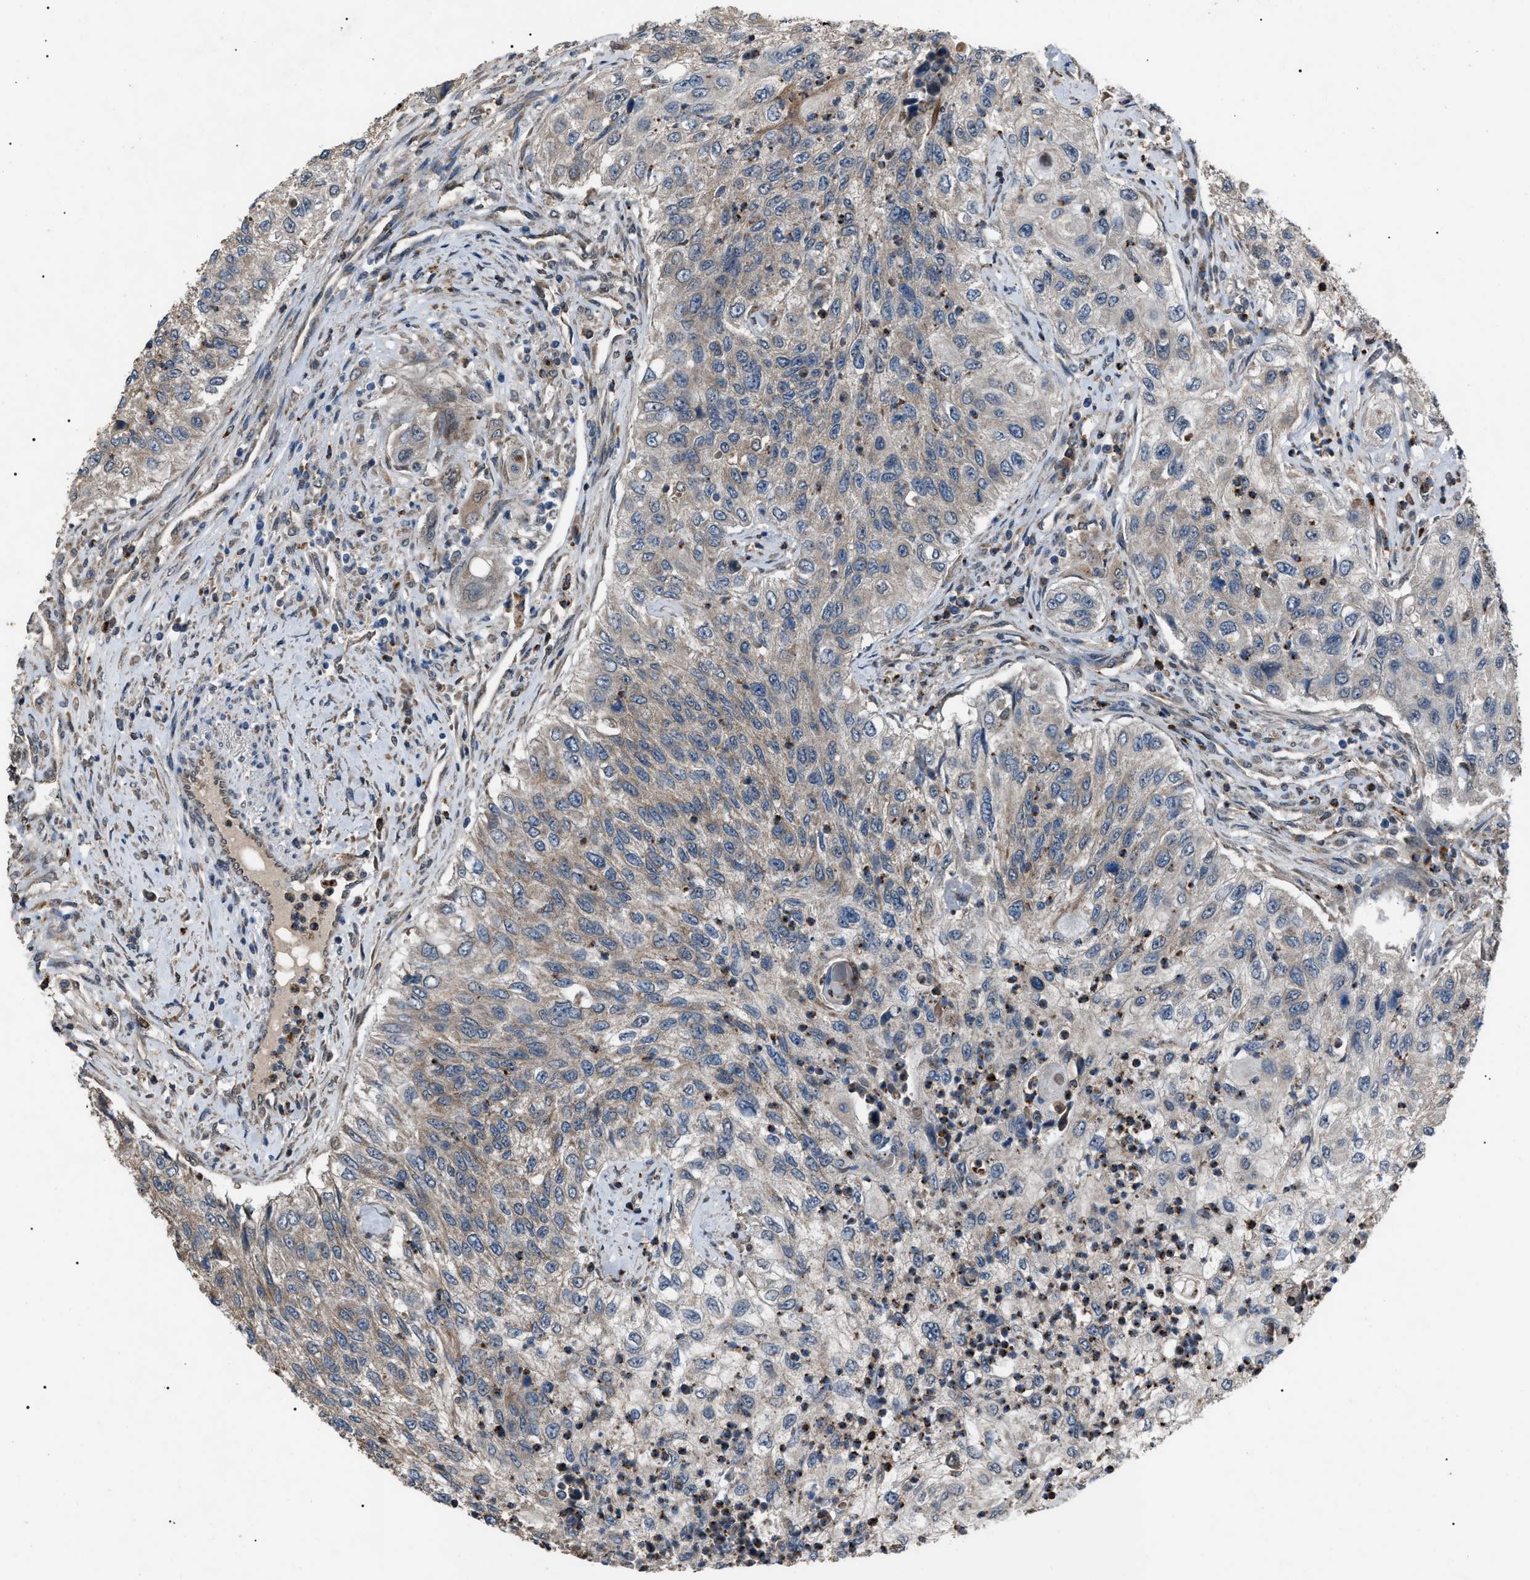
{"staining": {"intensity": "weak", "quantity": "<25%", "location": "cytoplasmic/membranous"}, "tissue": "urothelial cancer", "cell_type": "Tumor cells", "image_type": "cancer", "snomed": [{"axis": "morphology", "description": "Urothelial carcinoma, High grade"}, {"axis": "topography", "description": "Urinary bladder"}], "caption": "High-grade urothelial carcinoma was stained to show a protein in brown. There is no significant positivity in tumor cells.", "gene": "ZFAND2A", "patient": {"sex": "female", "age": 60}}